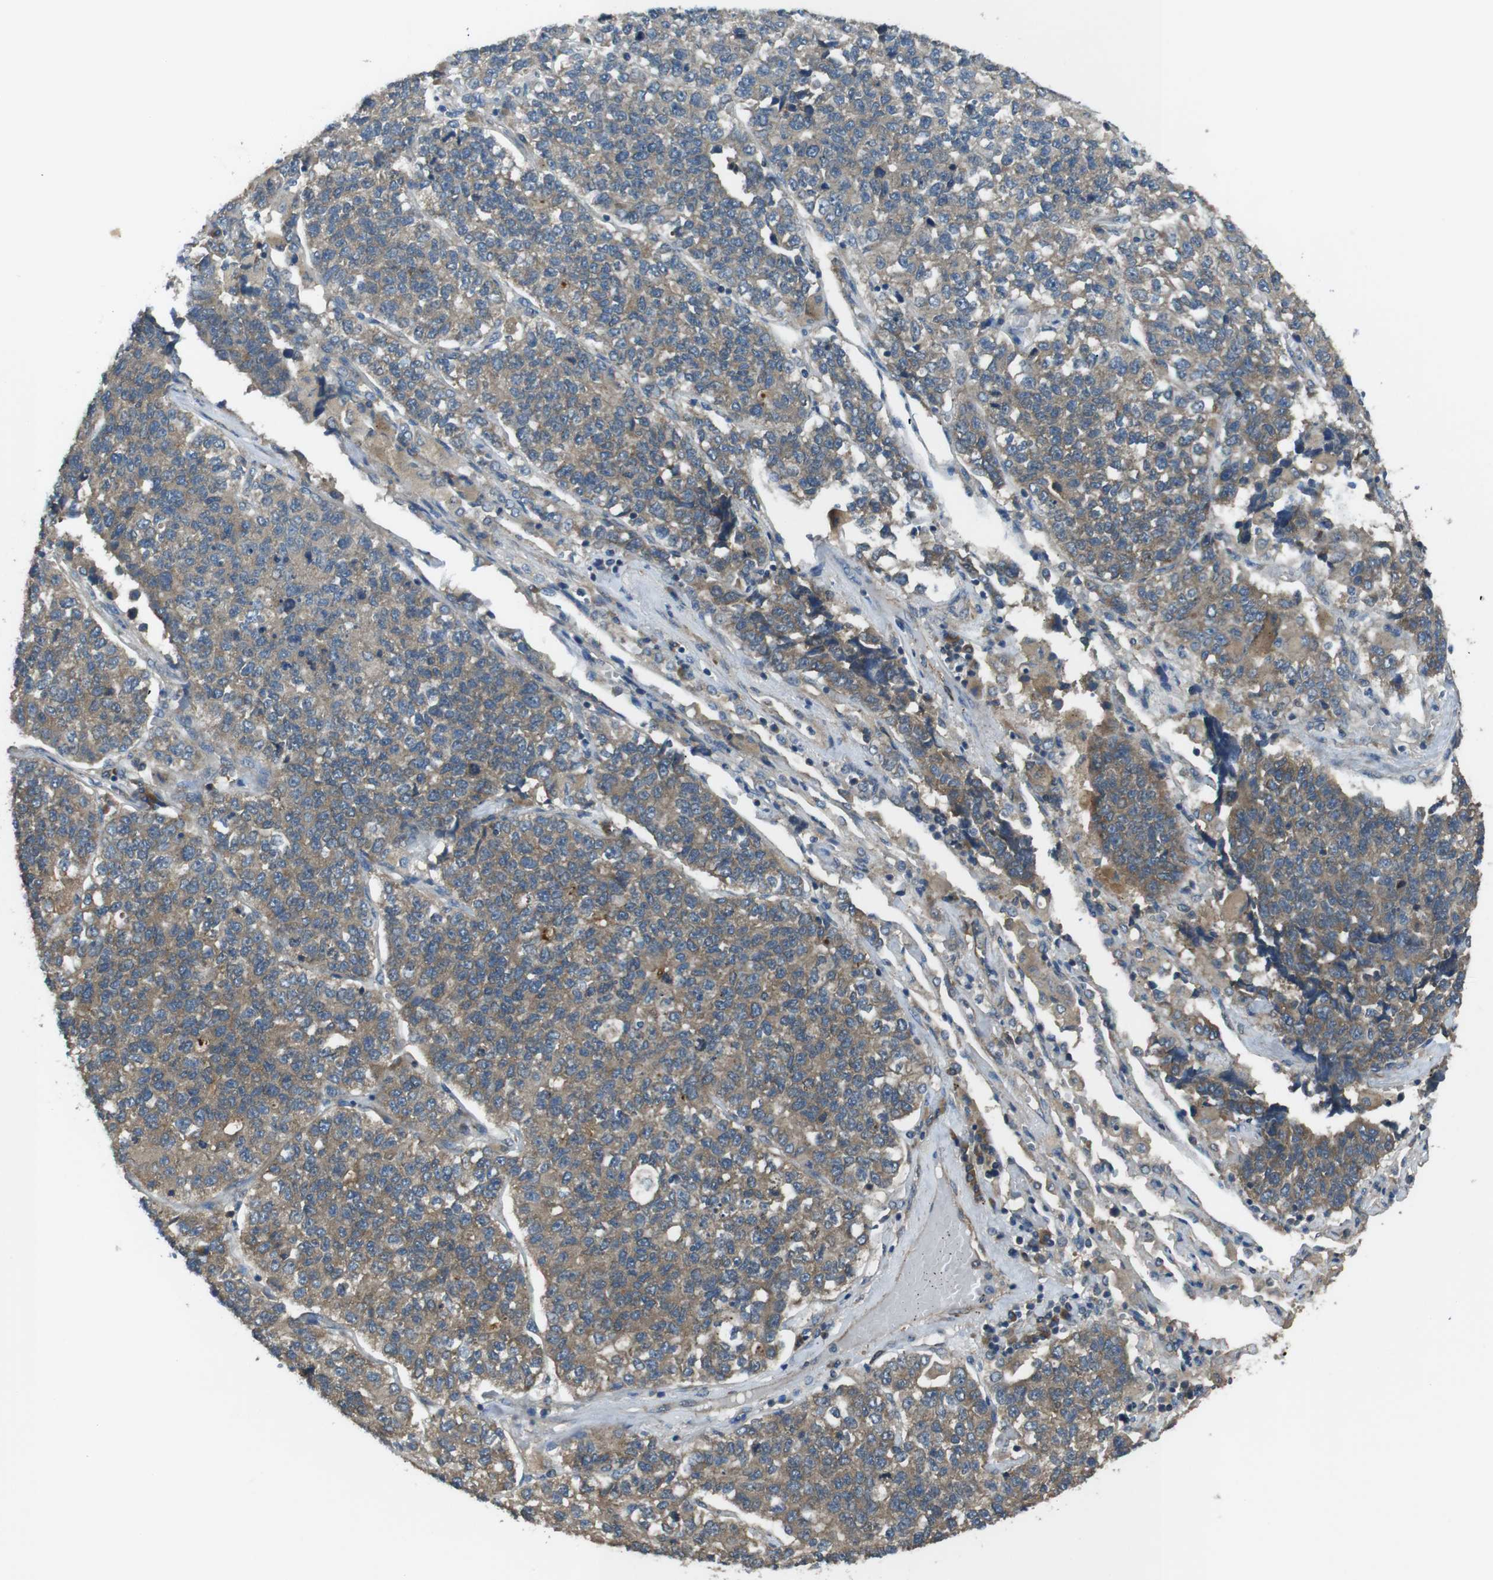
{"staining": {"intensity": "moderate", "quantity": ">75%", "location": "cytoplasmic/membranous"}, "tissue": "lung cancer", "cell_type": "Tumor cells", "image_type": "cancer", "snomed": [{"axis": "morphology", "description": "Adenocarcinoma, NOS"}, {"axis": "topography", "description": "Lung"}], "caption": "Lung cancer (adenocarcinoma) tissue reveals moderate cytoplasmic/membranous staining in approximately >75% of tumor cells, visualized by immunohistochemistry.", "gene": "FUT2", "patient": {"sex": "male", "age": 49}}